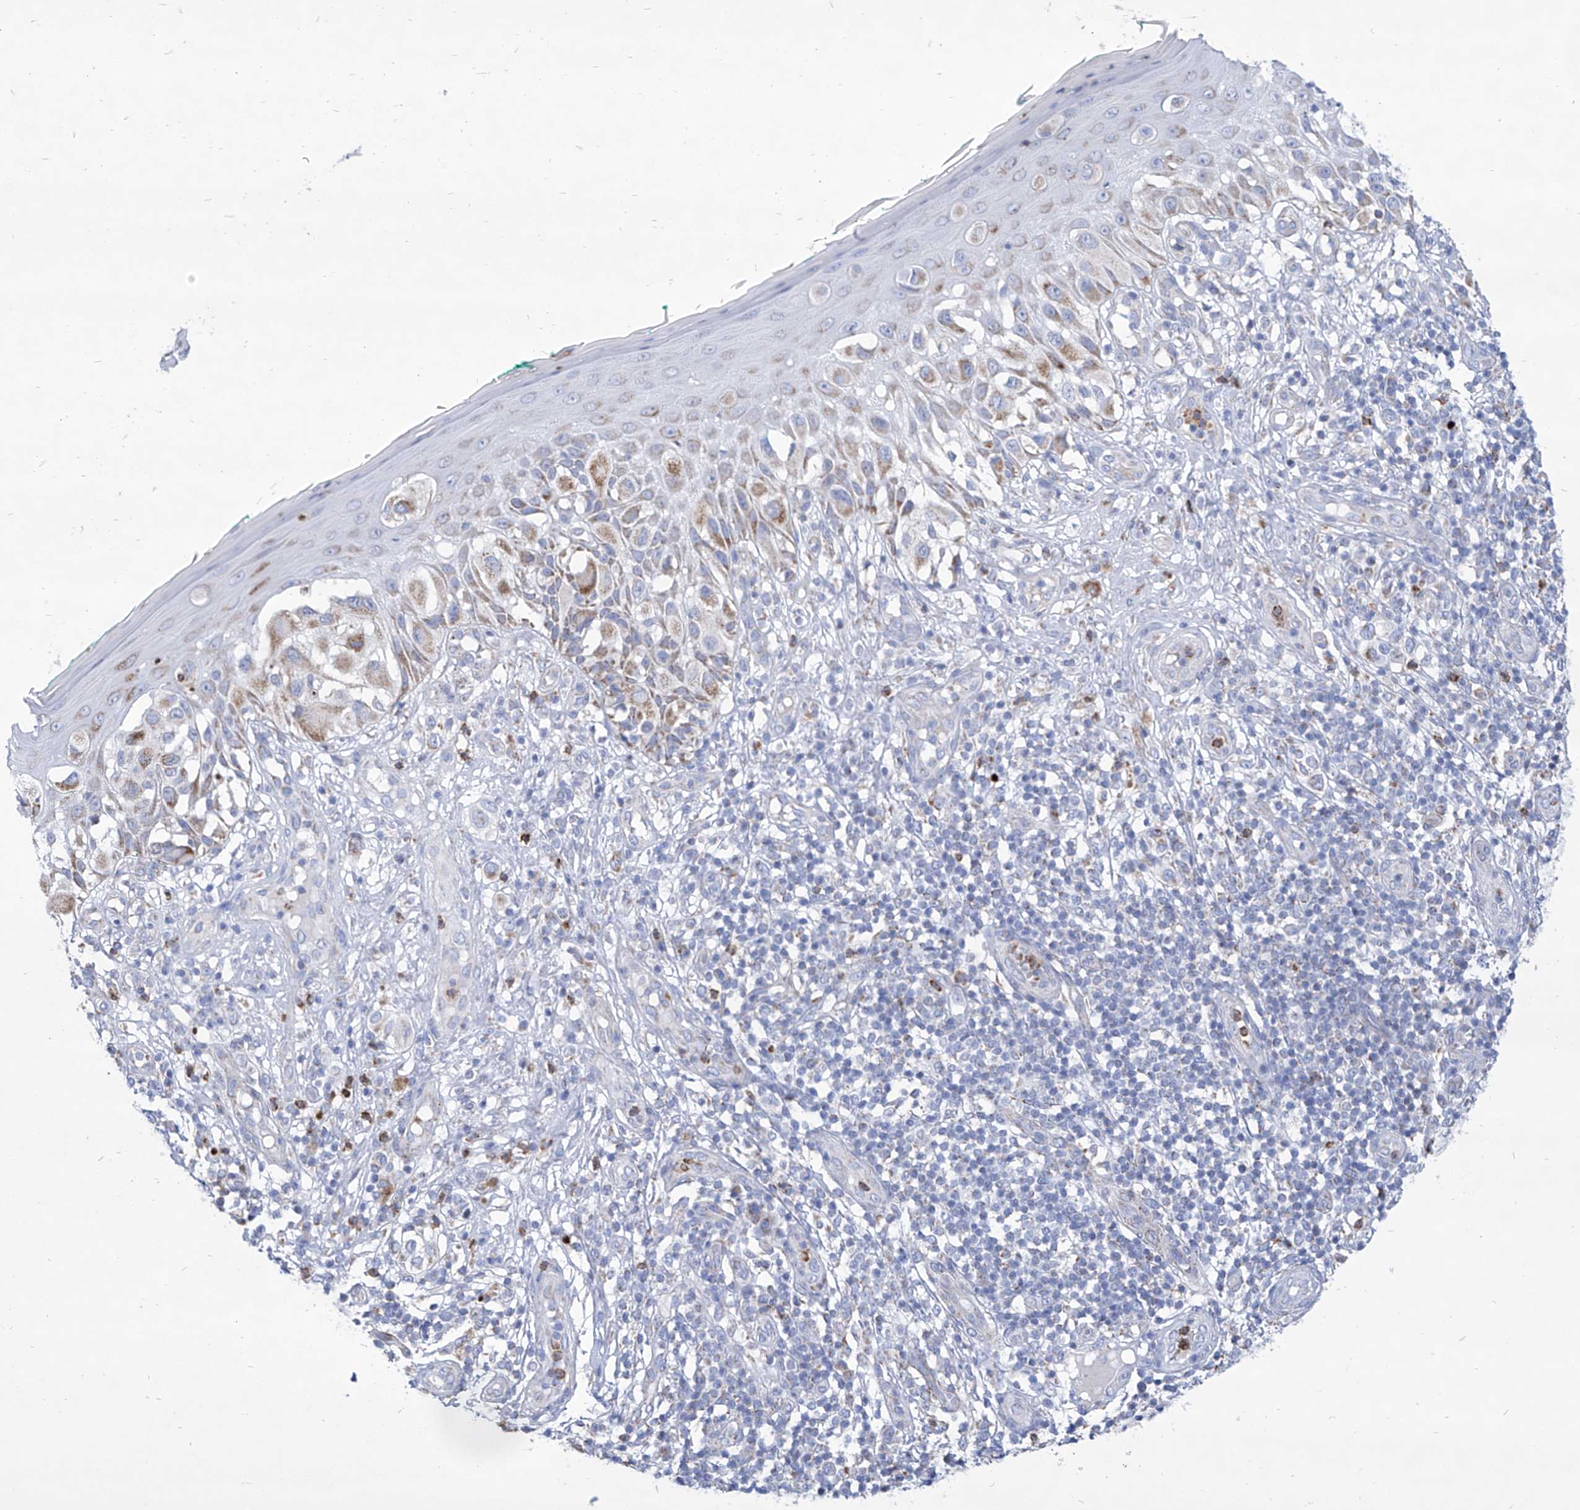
{"staining": {"intensity": "moderate", "quantity": "25%-75%", "location": "cytoplasmic/membranous"}, "tissue": "melanoma", "cell_type": "Tumor cells", "image_type": "cancer", "snomed": [{"axis": "morphology", "description": "Malignant melanoma, NOS"}, {"axis": "topography", "description": "Skin"}], "caption": "This is an image of immunohistochemistry (IHC) staining of melanoma, which shows moderate expression in the cytoplasmic/membranous of tumor cells.", "gene": "COQ3", "patient": {"sex": "female", "age": 81}}